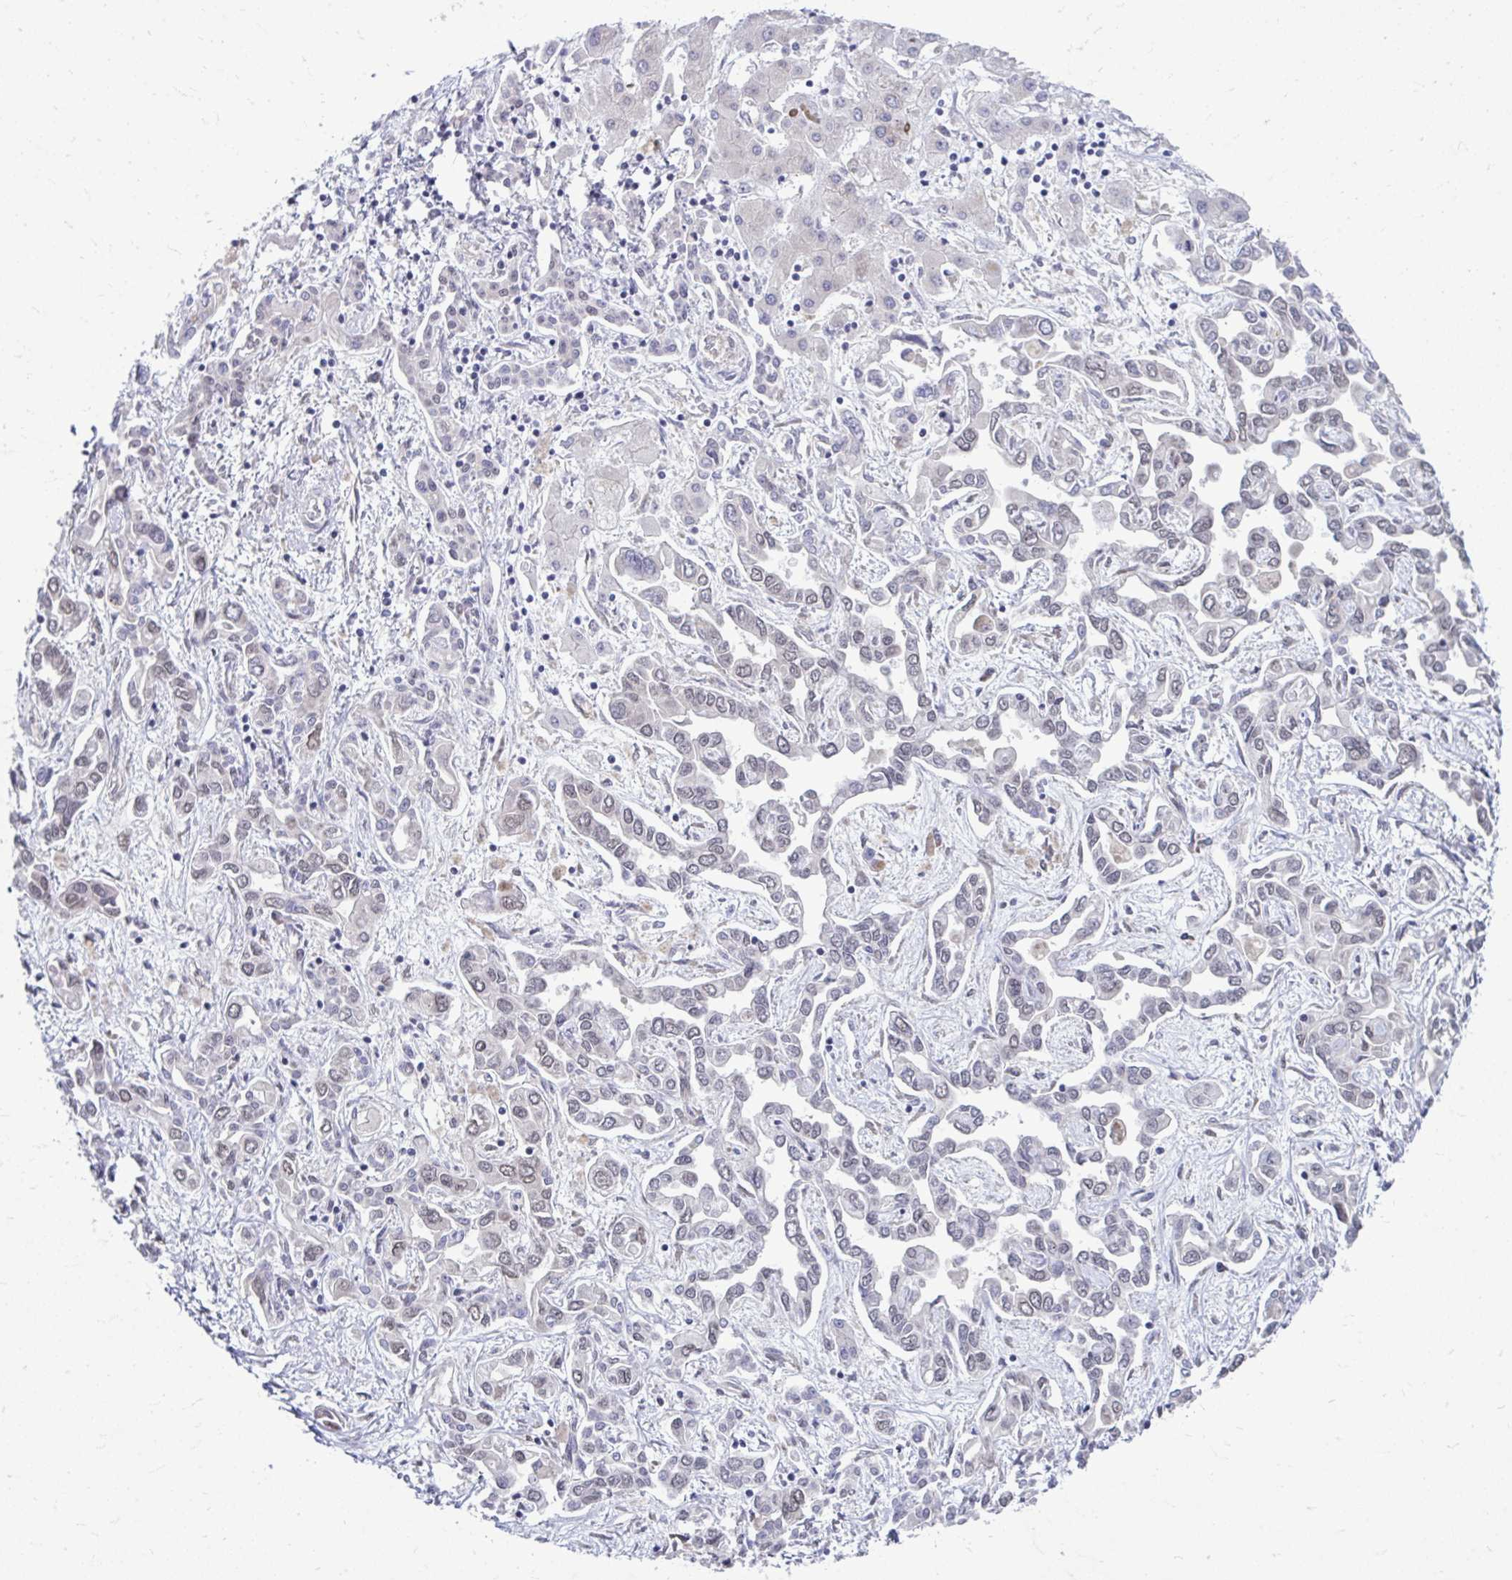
{"staining": {"intensity": "weak", "quantity": "<25%", "location": "nuclear"}, "tissue": "liver cancer", "cell_type": "Tumor cells", "image_type": "cancer", "snomed": [{"axis": "morphology", "description": "Cholangiocarcinoma"}, {"axis": "topography", "description": "Liver"}], "caption": "This is a image of immunohistochemistry (IHC) staining of liver cholangiocarcinoma, which shows no expression in tumor cells.", "gene": "SELENON", "patient": {"sex": "female", "age": 64}}